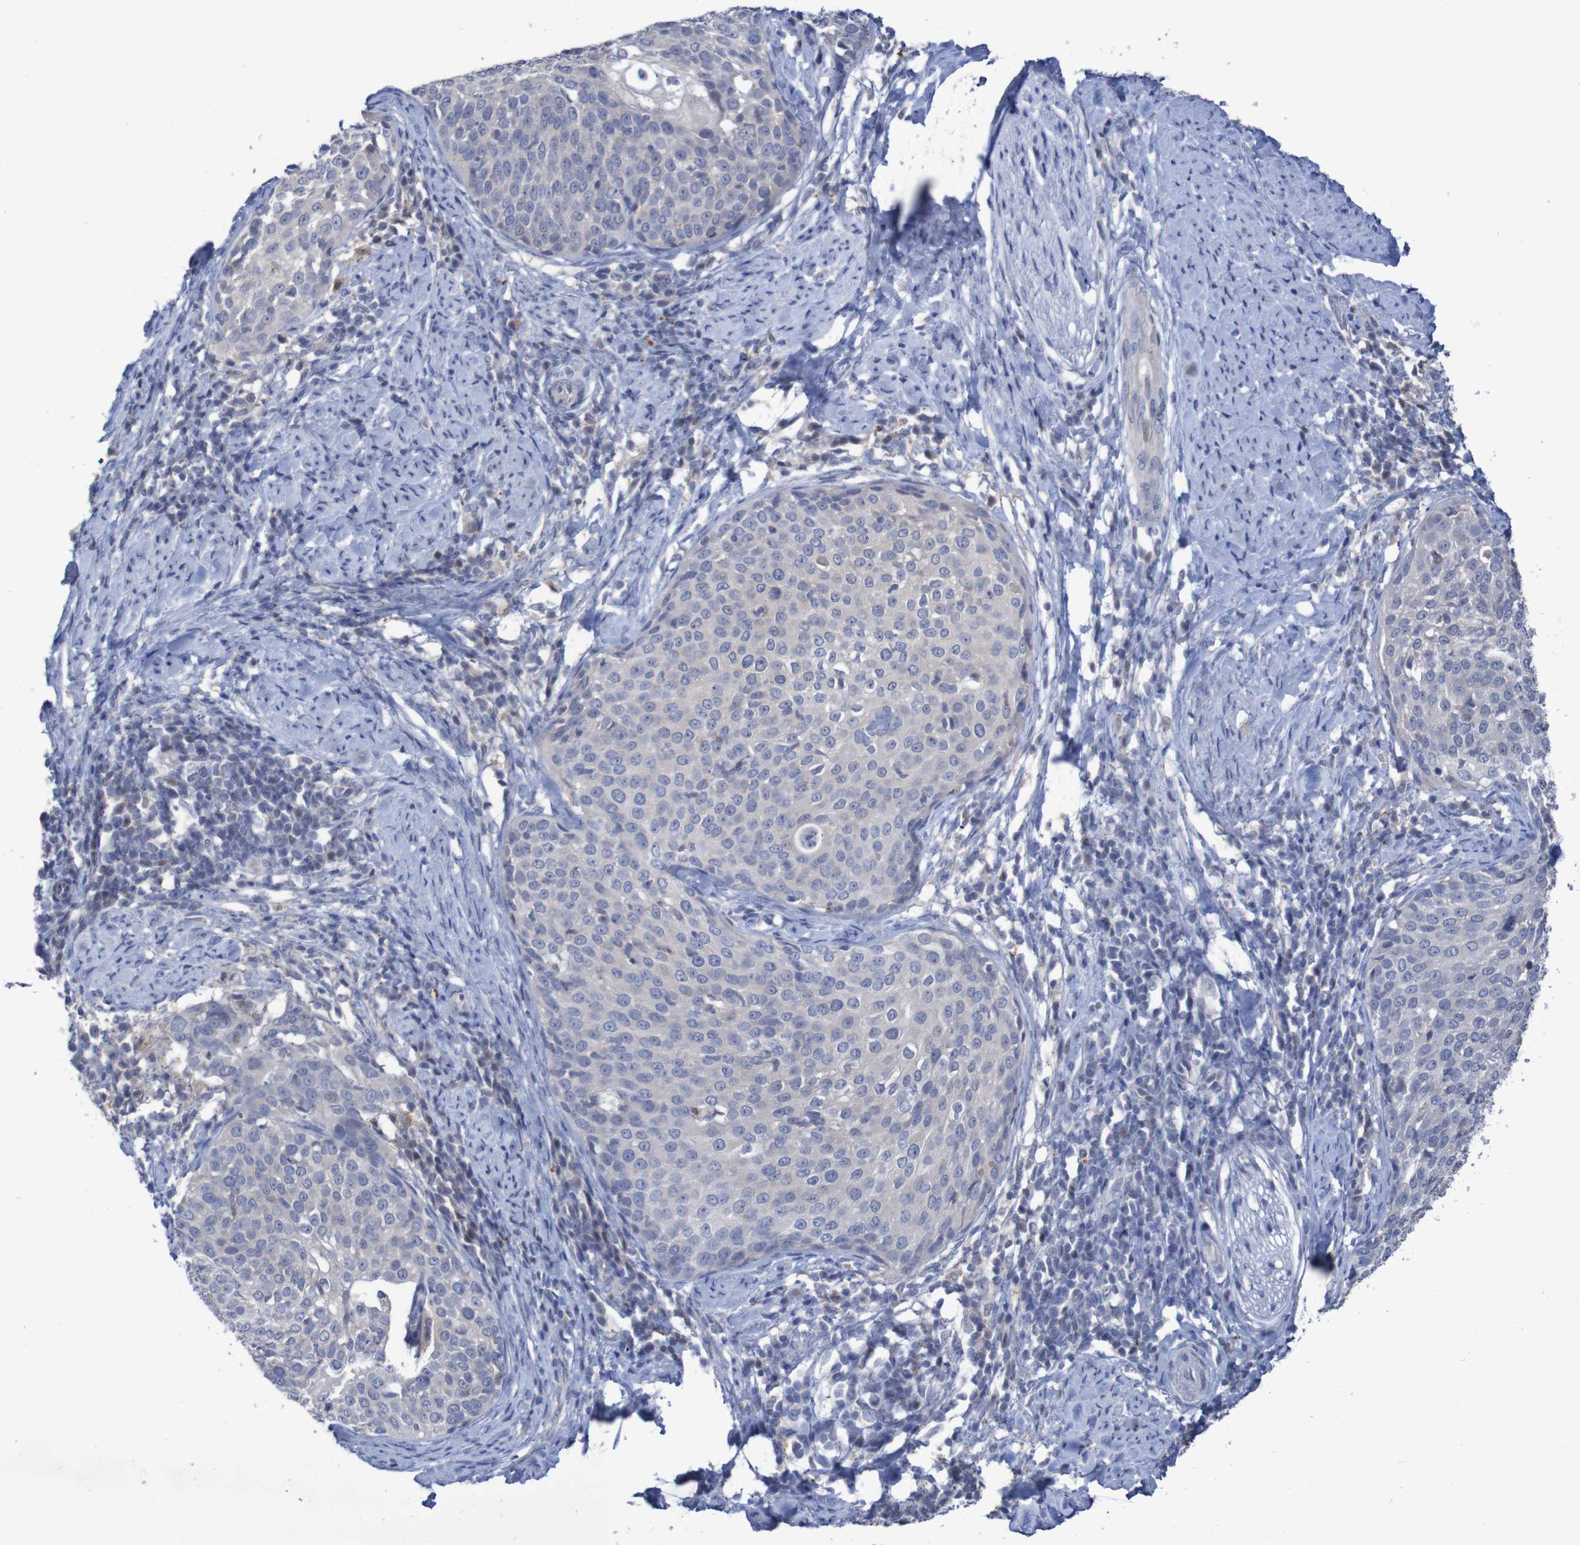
{"staining": {"intensity": "negative", "quantity": "none", "location": "none"}, "tissue": "cervical cancer", "cell_type": "Tumor cells", "image_type": "cancer", "snomed": [{"axis": "morphology", "description": "Squamous cell carcinoma, NOS"}, {"axis": "topography", "description": "Cervix"}], "caption": "The photomicrograph exhibits no significant expression in tumor cells of cervical cancer (squamous cell carcinoma).", "gene": "FBP2", "patient": {"sex": "female", "age": 51}}